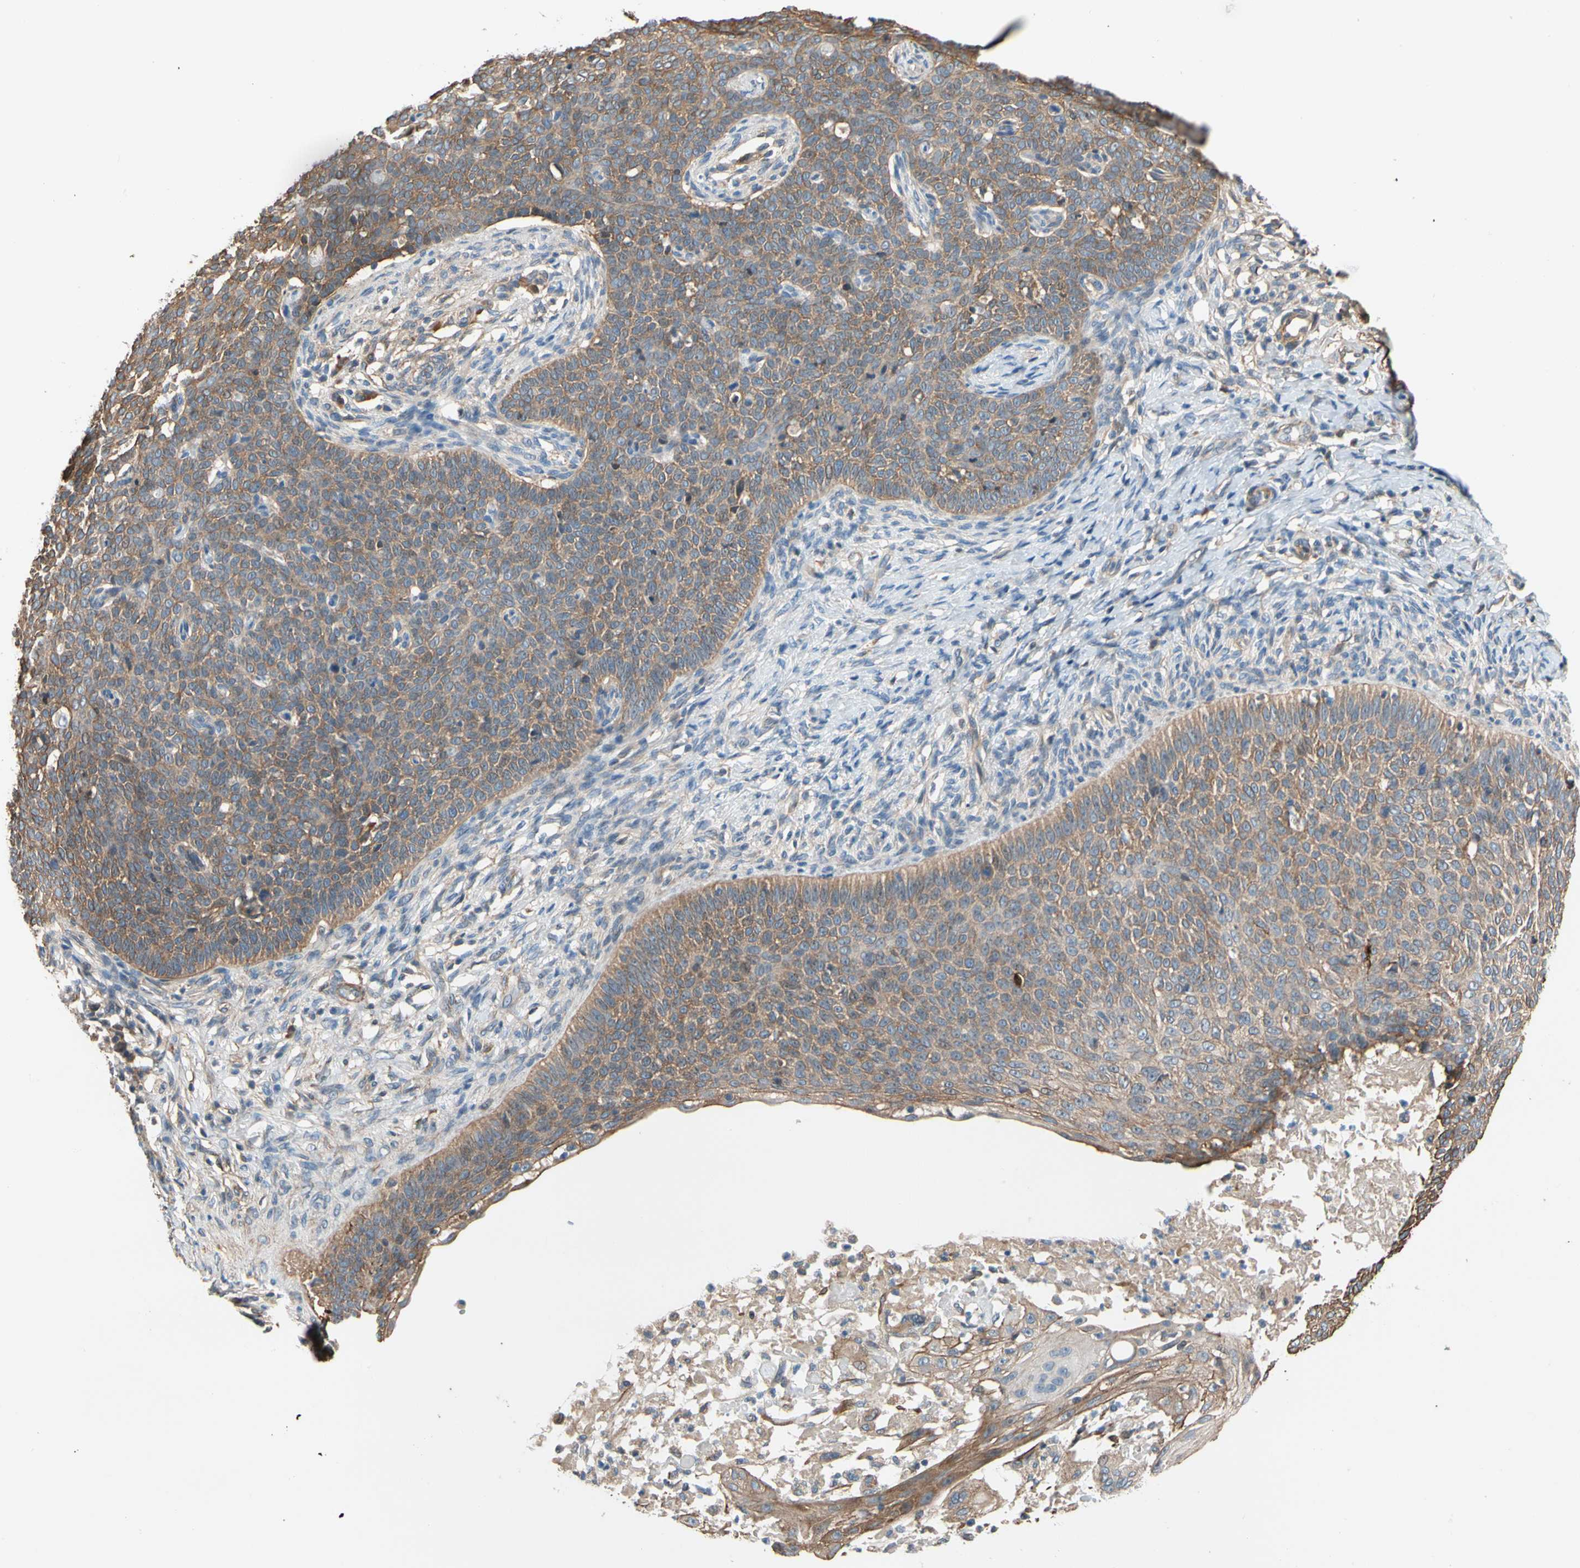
{"staining": {"intensity": "moderate", "quantity": ">75%", "location": "cytoplasmic/membranous"}, "tissue": "skin cancer", "cell_type": "Tumor cells", "image_type": "cancer", "snomed": [{"axis": "morphology", "description": "Normal tissue, NOS"}, {"axis": "morphology", "description": "Basal cell carcinoma"}, {"axis": "topography", "description": "Skin"}], "caption": "A photomicrograph of human skin cancer (basal cell carcinoma) stained for a protein shows moderate cytoplasmic/membranous brown staining in tumor cells. (IHC, brightfield microscopy, high magnification).", "gene": "LIMK2", "patient": {"sex": "male", "age": 87}}